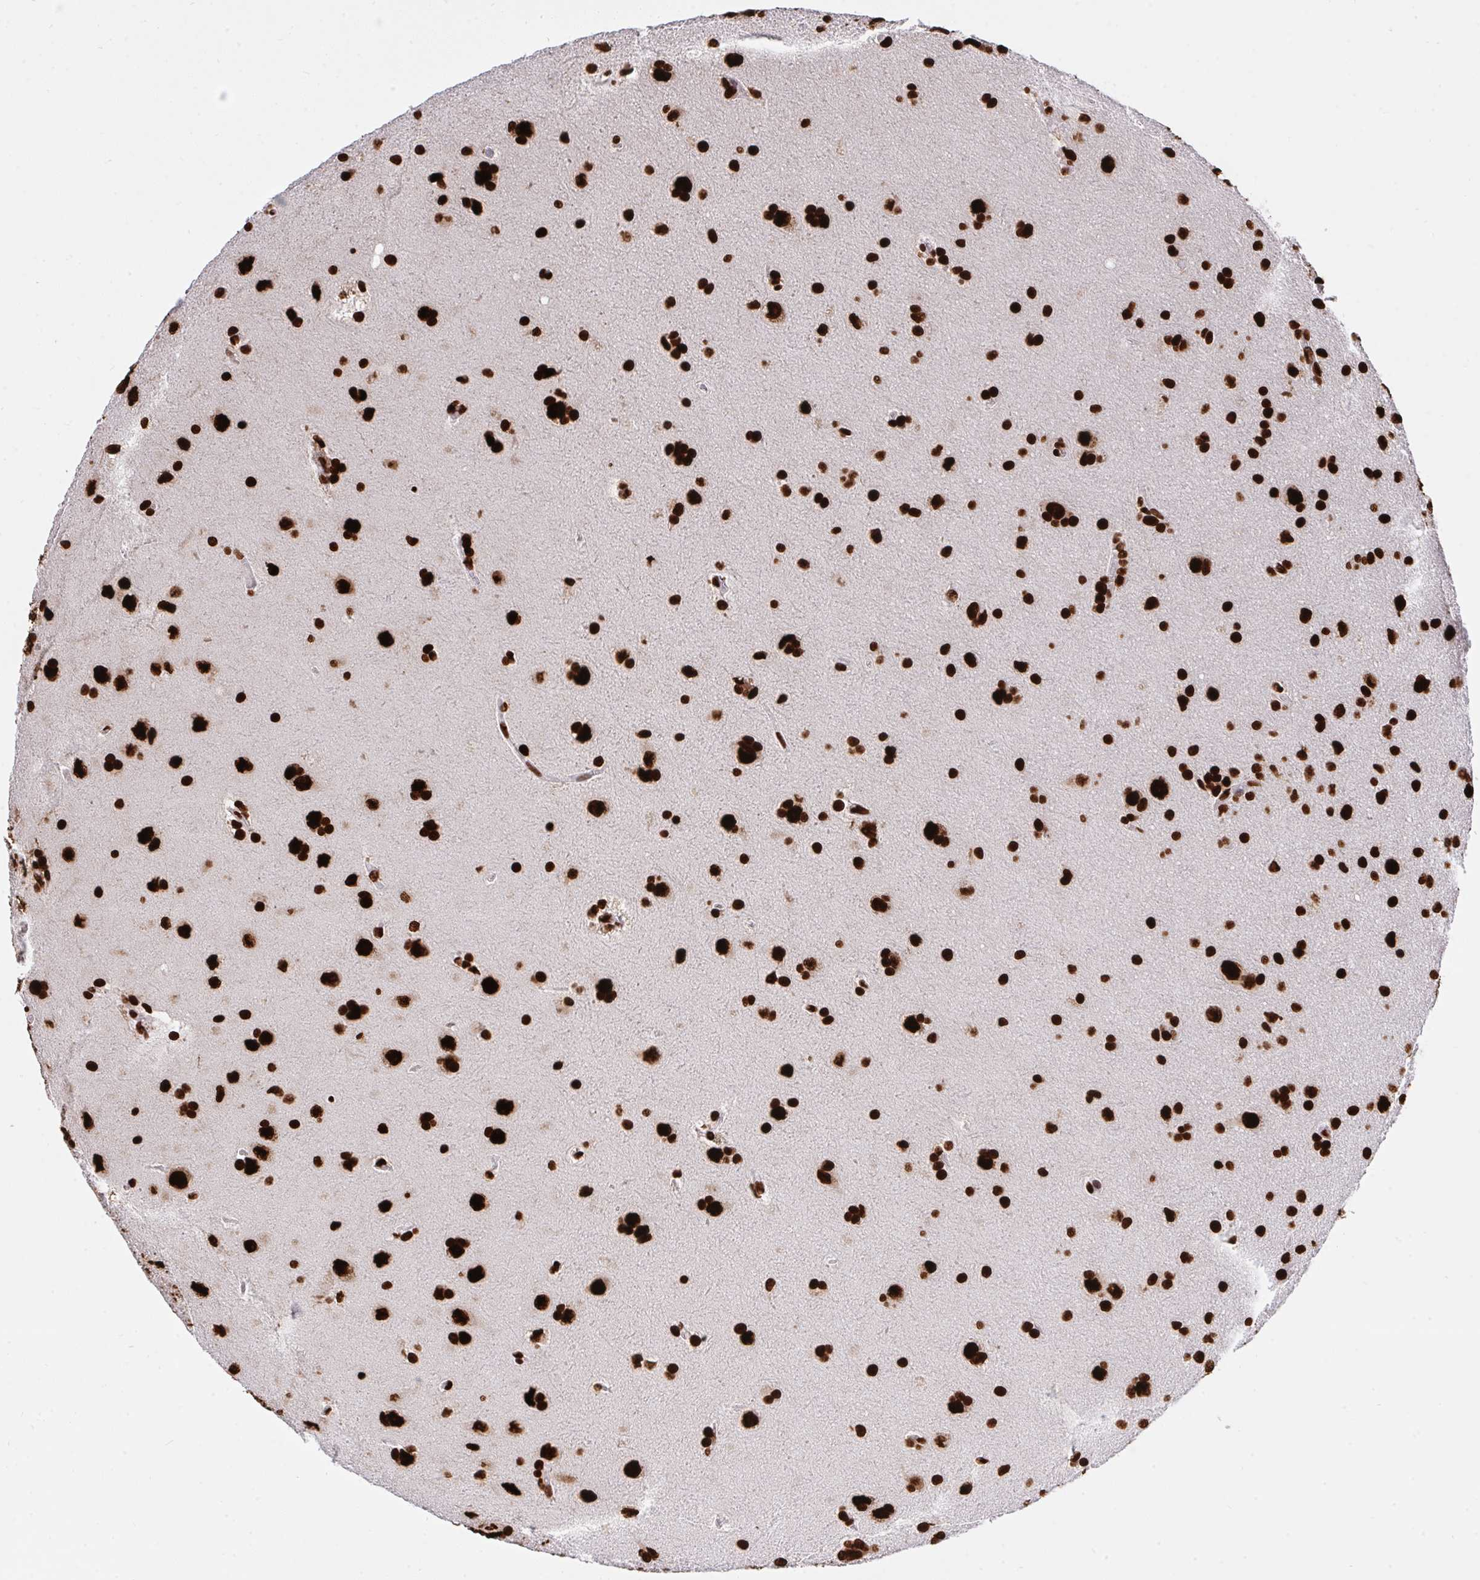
{"staining": {"intensity": "strong", "quantity": ">75%", "location": "nuclear"}, "tissue": "glioma", "cell_type": "Tumor cells", "image_type": "cancer", "snomed": [{"axis": "morphology", "description": "Glioma, malignant, Low grade"}, {"axis": "topography", "description": "Brain"}], "caption": "High-power microscopy captured an immunohistochemistry micrograph of glioma, revealing strong nuclear expression in about >75% of tumor cells. The staining was performed using DAB (3,3'-diaminobenzidine), with brown indicating positive protein expression. Nuclei are stained blue with hematoxylin.", "gene": "HNRNPL", "patient": {"sex": "female", "age": 54}}